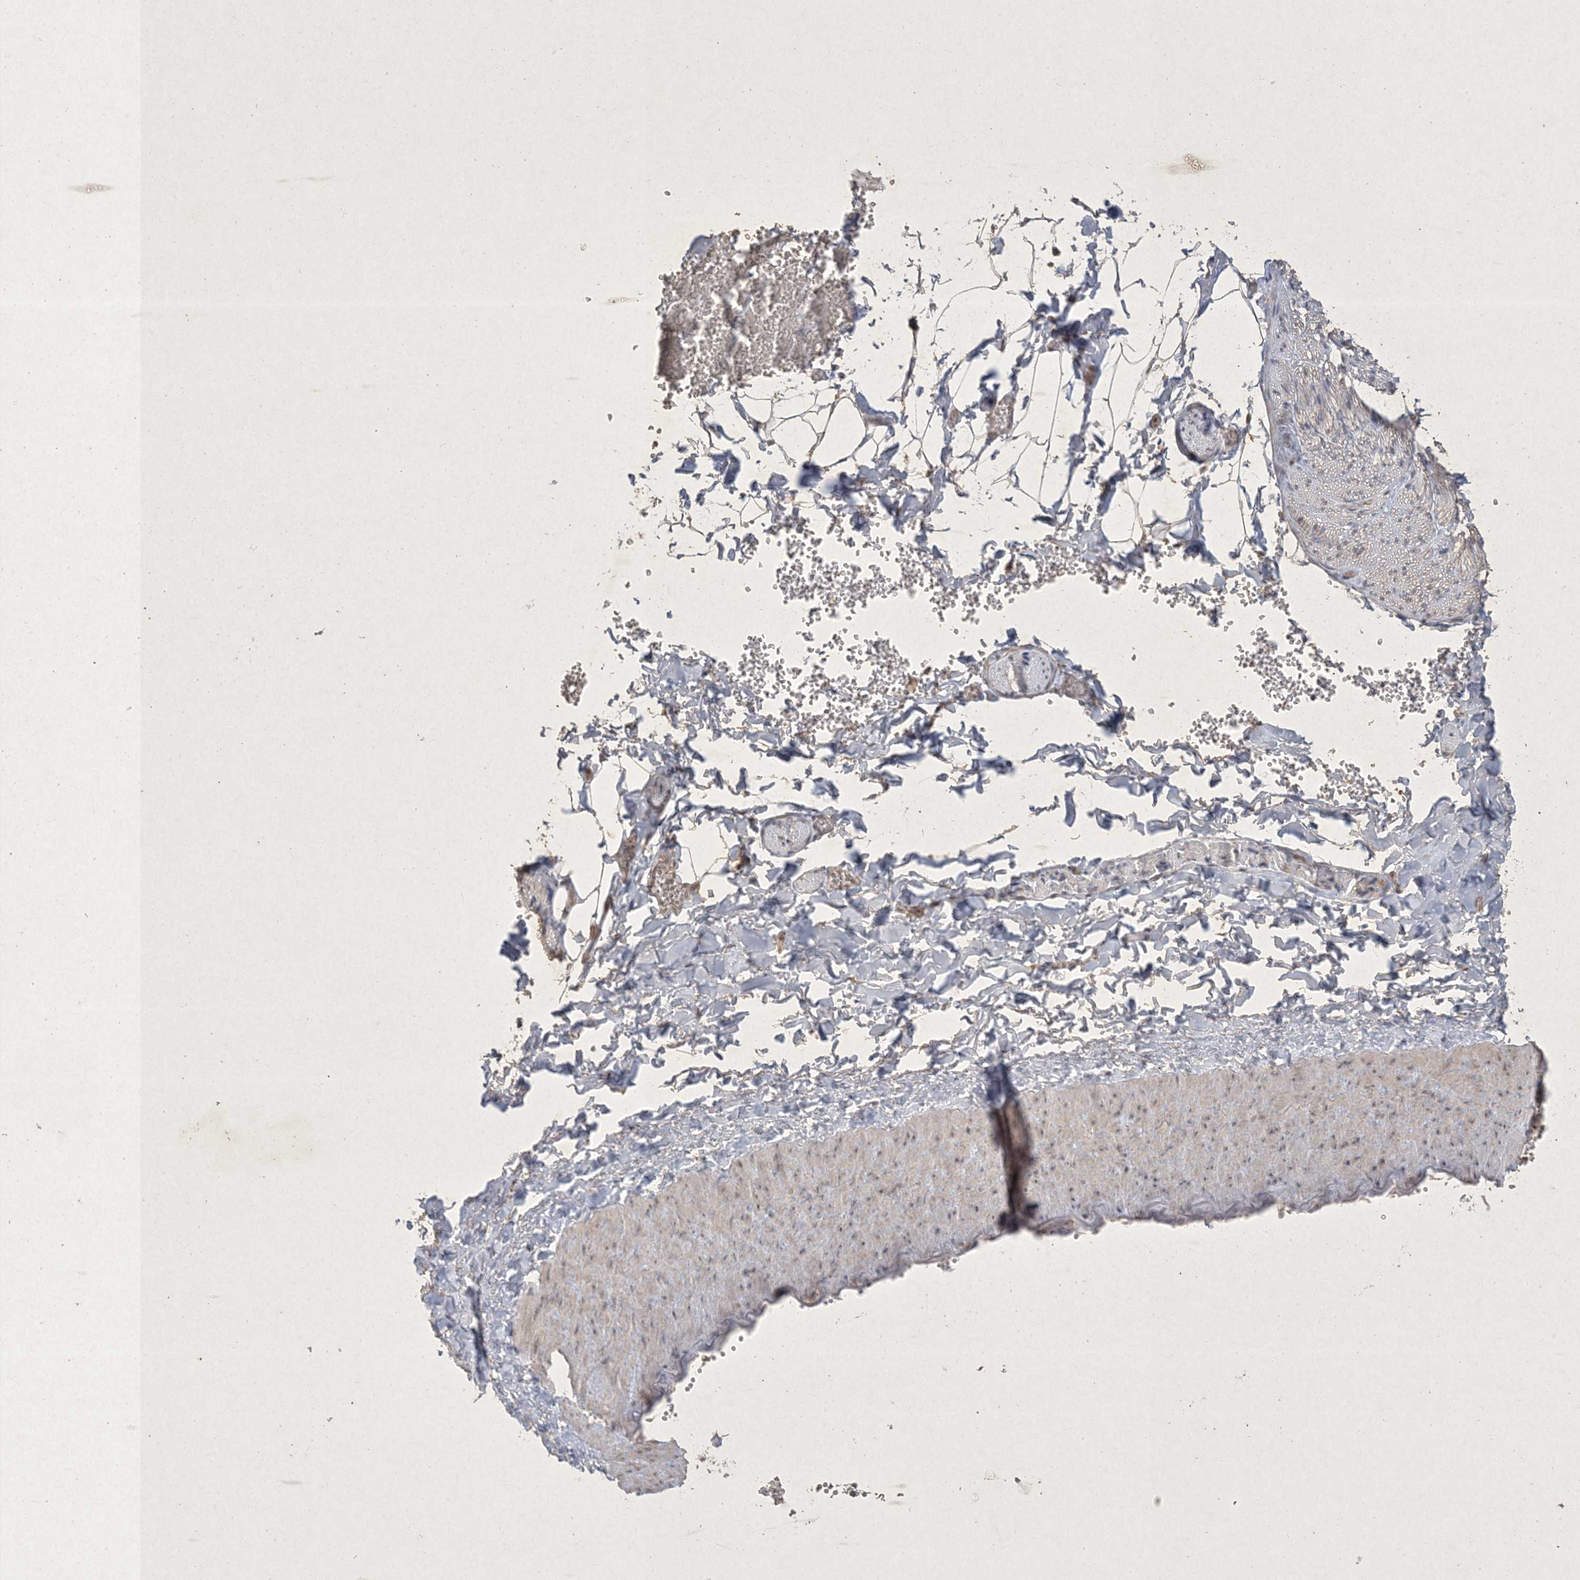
{"staining": {"intensity": "weak", "quantity": "25%-75%", "location": "cytoplasmic/membranous"}, "tissue": "adipose tissue", "cell_type": "Adipocytes", "image_type": "normal", "snomed": [{"axis": "morphology", "description": "Normal tissue, NOS"}, {"axis": "topography", "description": "Gallbladder"}, {"axis": "topography", "description": "Peripheral nerve tissue"}], "caption": "Immunohistochemistry staining of benign adipose tissue, which exhibits low levels of weak cytoplasmic/membranous staining in approximately 25%-75% of adipocytes indicating weak cytoplasmic/membranous protein staining. The staining was performed using DAB (brown) for protein detection and nuclei were counterstained in hematoxylin (blue).", "gene": "NRBP2", "patient": {"sex": "male", "age": 38}}